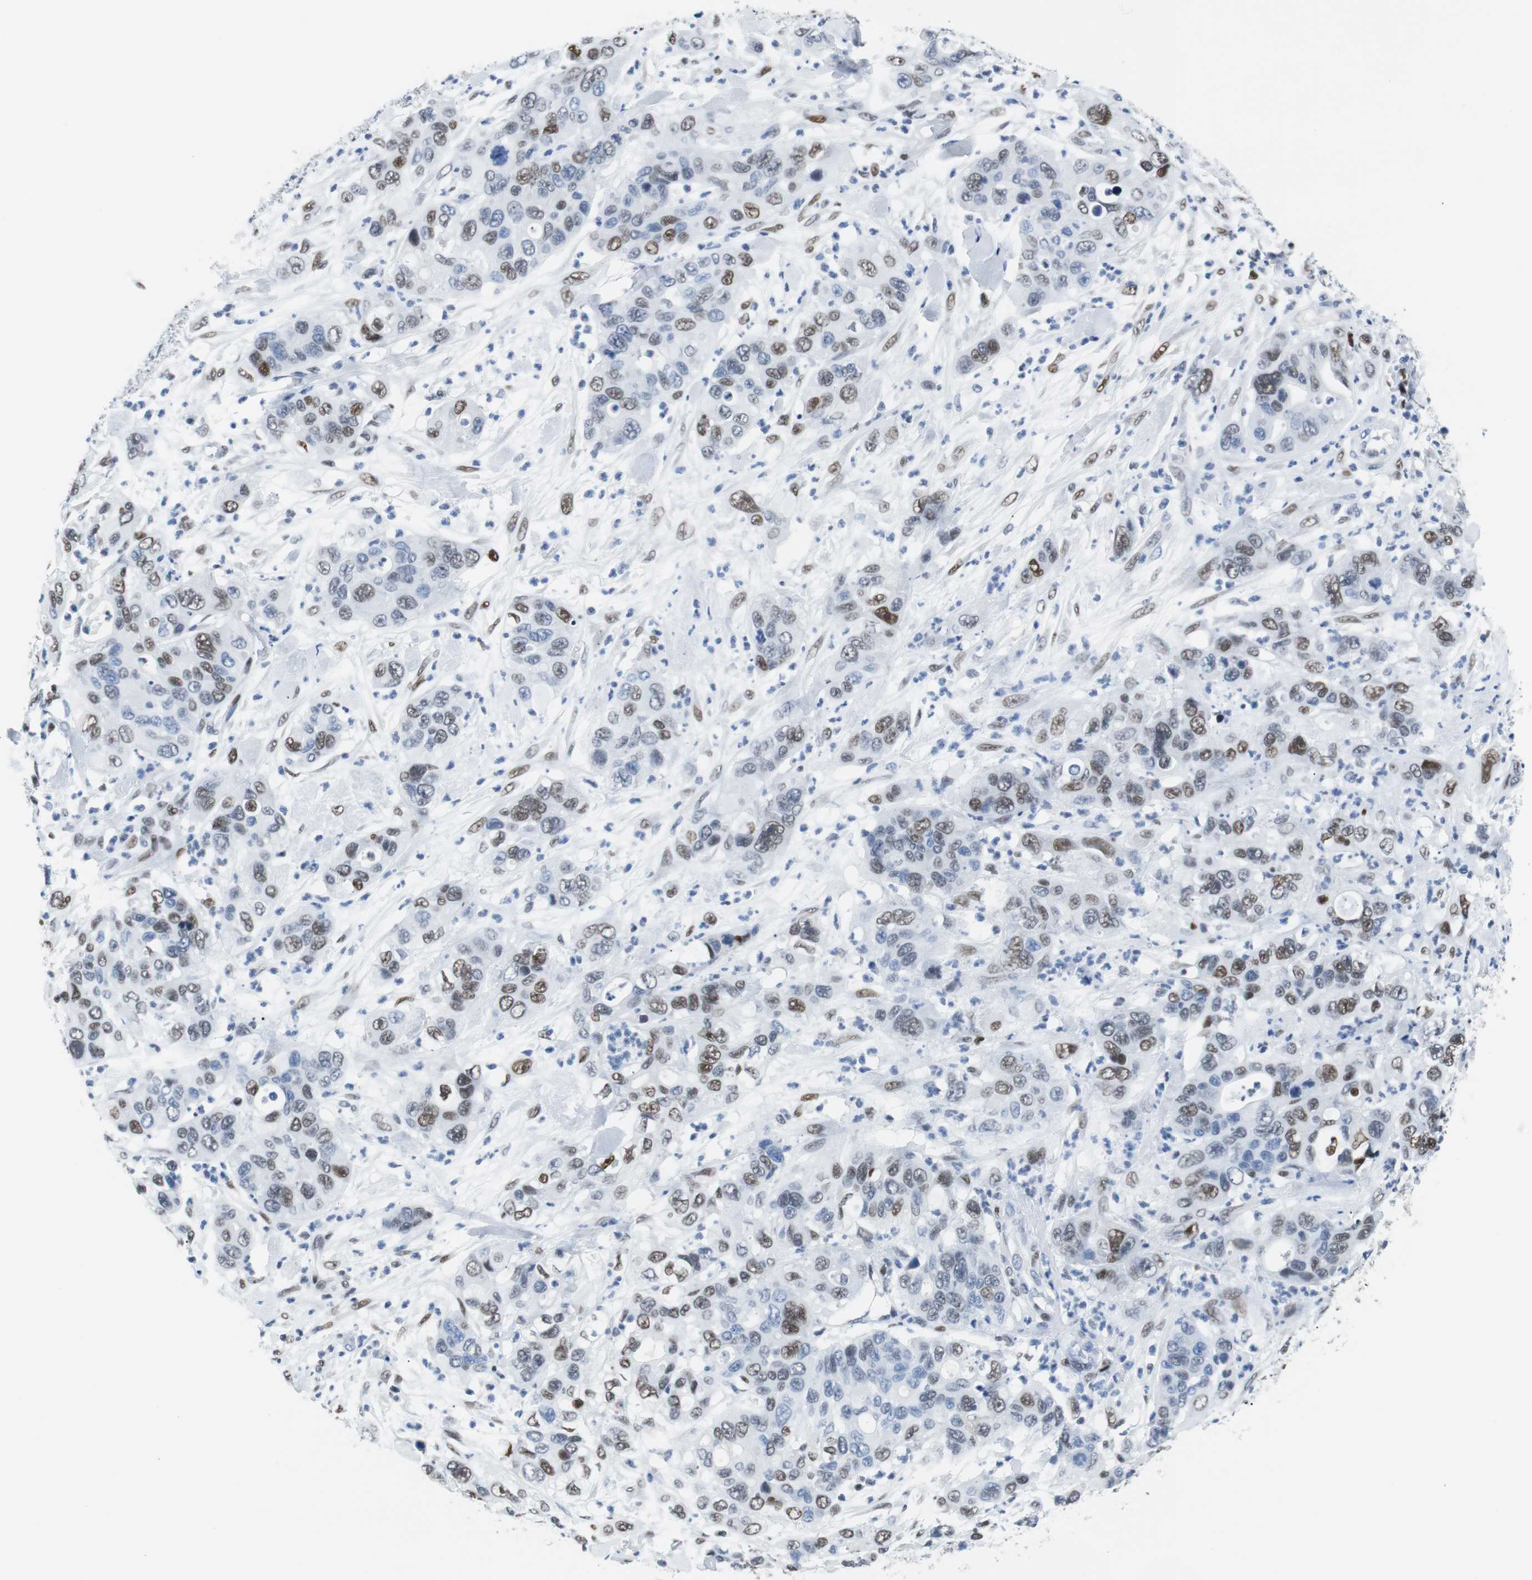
{"staining": {"intensity": "moderate", "quantity": "25%-75%", "location": "nuclear"}, "tissue": "pancreatic cancer", "cell_type": "Tumor cells", "image_type": "cancer", "snomed": [{"axis": "morphology", "description": "Adenocarcinoma, NOS"}, {"axis": "topography", "description": "Pancreas"}], "caption": "Protein staining reveals moderate nuclear staining in approximately 25%-75% of tumor cells in pancreatic cancer (adenocarcinoma).", "gene": "JUN", "patient": {"sex": "female", "age": 71}}